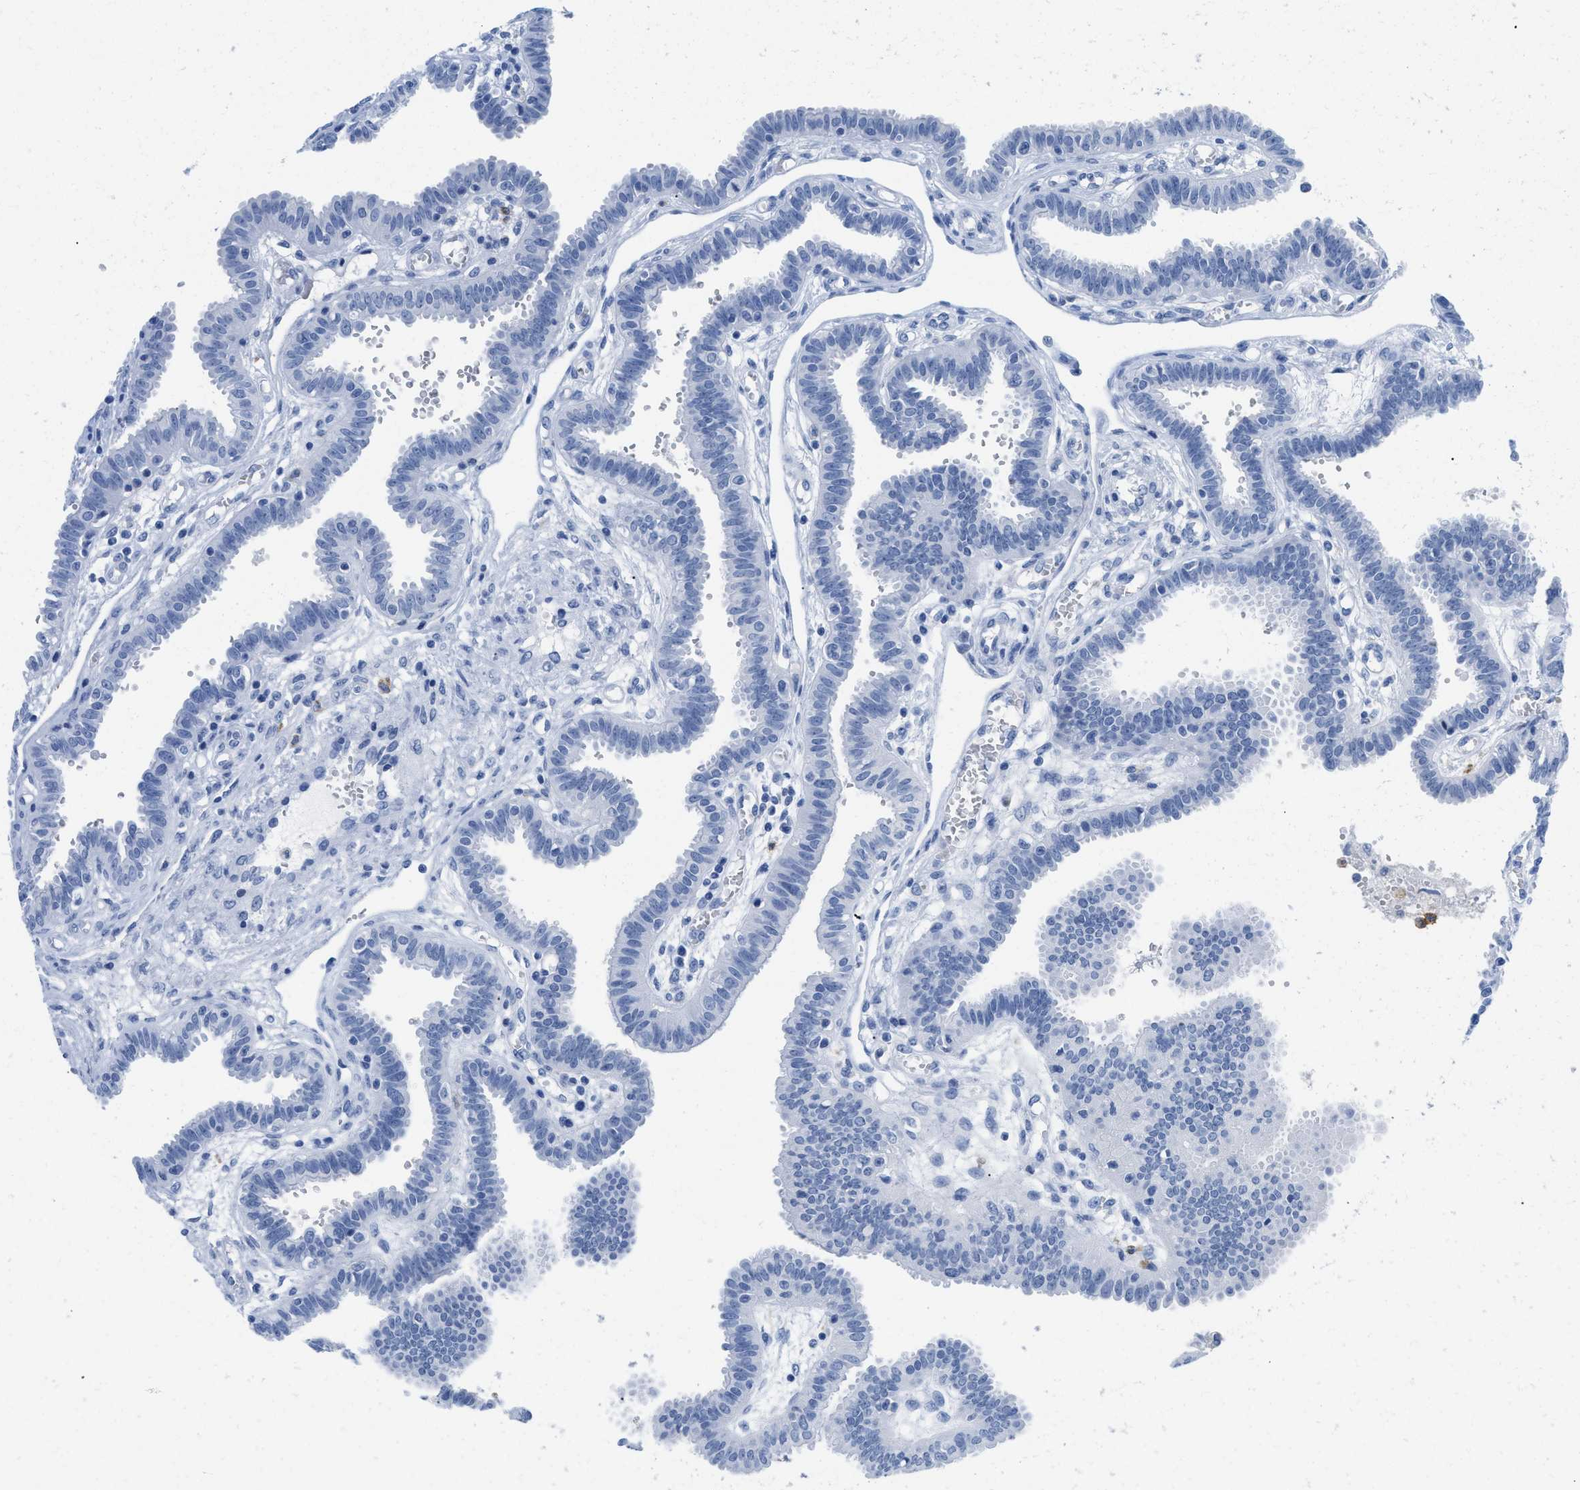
{"staining": {"intensity": "negative", "quantity": "none", "location": "none"}, "tissue": "fallopian tube", "cell_type": "Glandular cells", "image_type": "normal", "snomed": [{"axis": "morphology", "description": "Normal tissue, NOS"}, {"axis": "topography", "description": "Fallopian tube"}], "caption": "Human fallopian tube stained for a protein using IHC reveals no staining in glandular cells.", "gene": "CR1", "patient": {"sex": "female", "age": 32}}